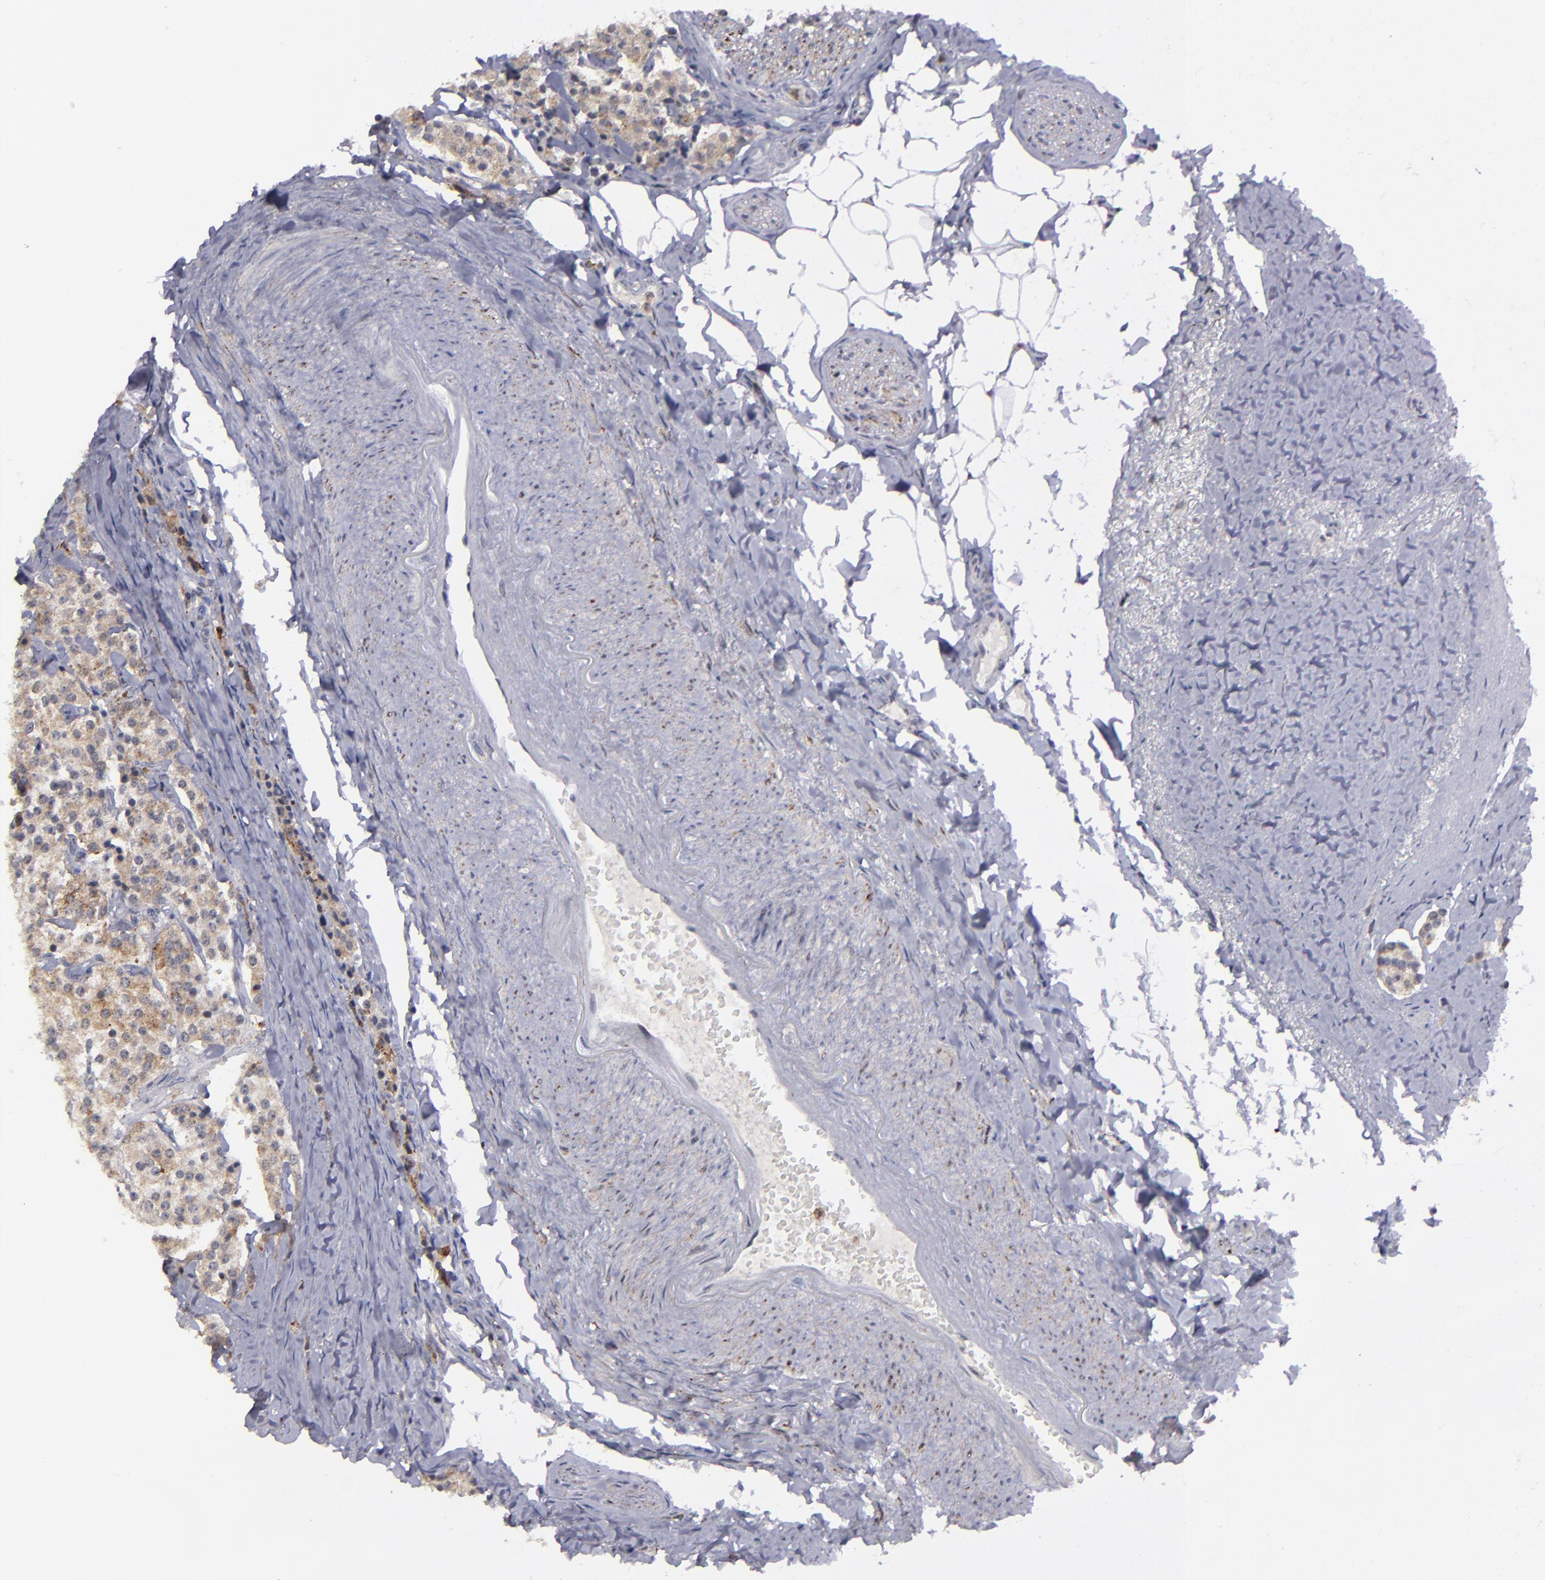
{"staining": {"intensity": "moderate", "quantity": ">75%", "location": "cytoplasmic/membranous"}, "tissue": "carcinoid", "cell_type": "Tumor cells", "image_type": "cancer", "snomed": [{"axis": "morphology", "description": "Carcinoid, malignant, NOS"}, {"axis": "topography", "description": "Colon"}], "caption": "Approximately >75% of tumor cells in carcinoid (malignant) show moderate cytoplasmic/membranous protein expression as visualized by brown immunohistochemical staining.", "gene": "RREB1", "patient": {"sex": "female", "age": 61}}